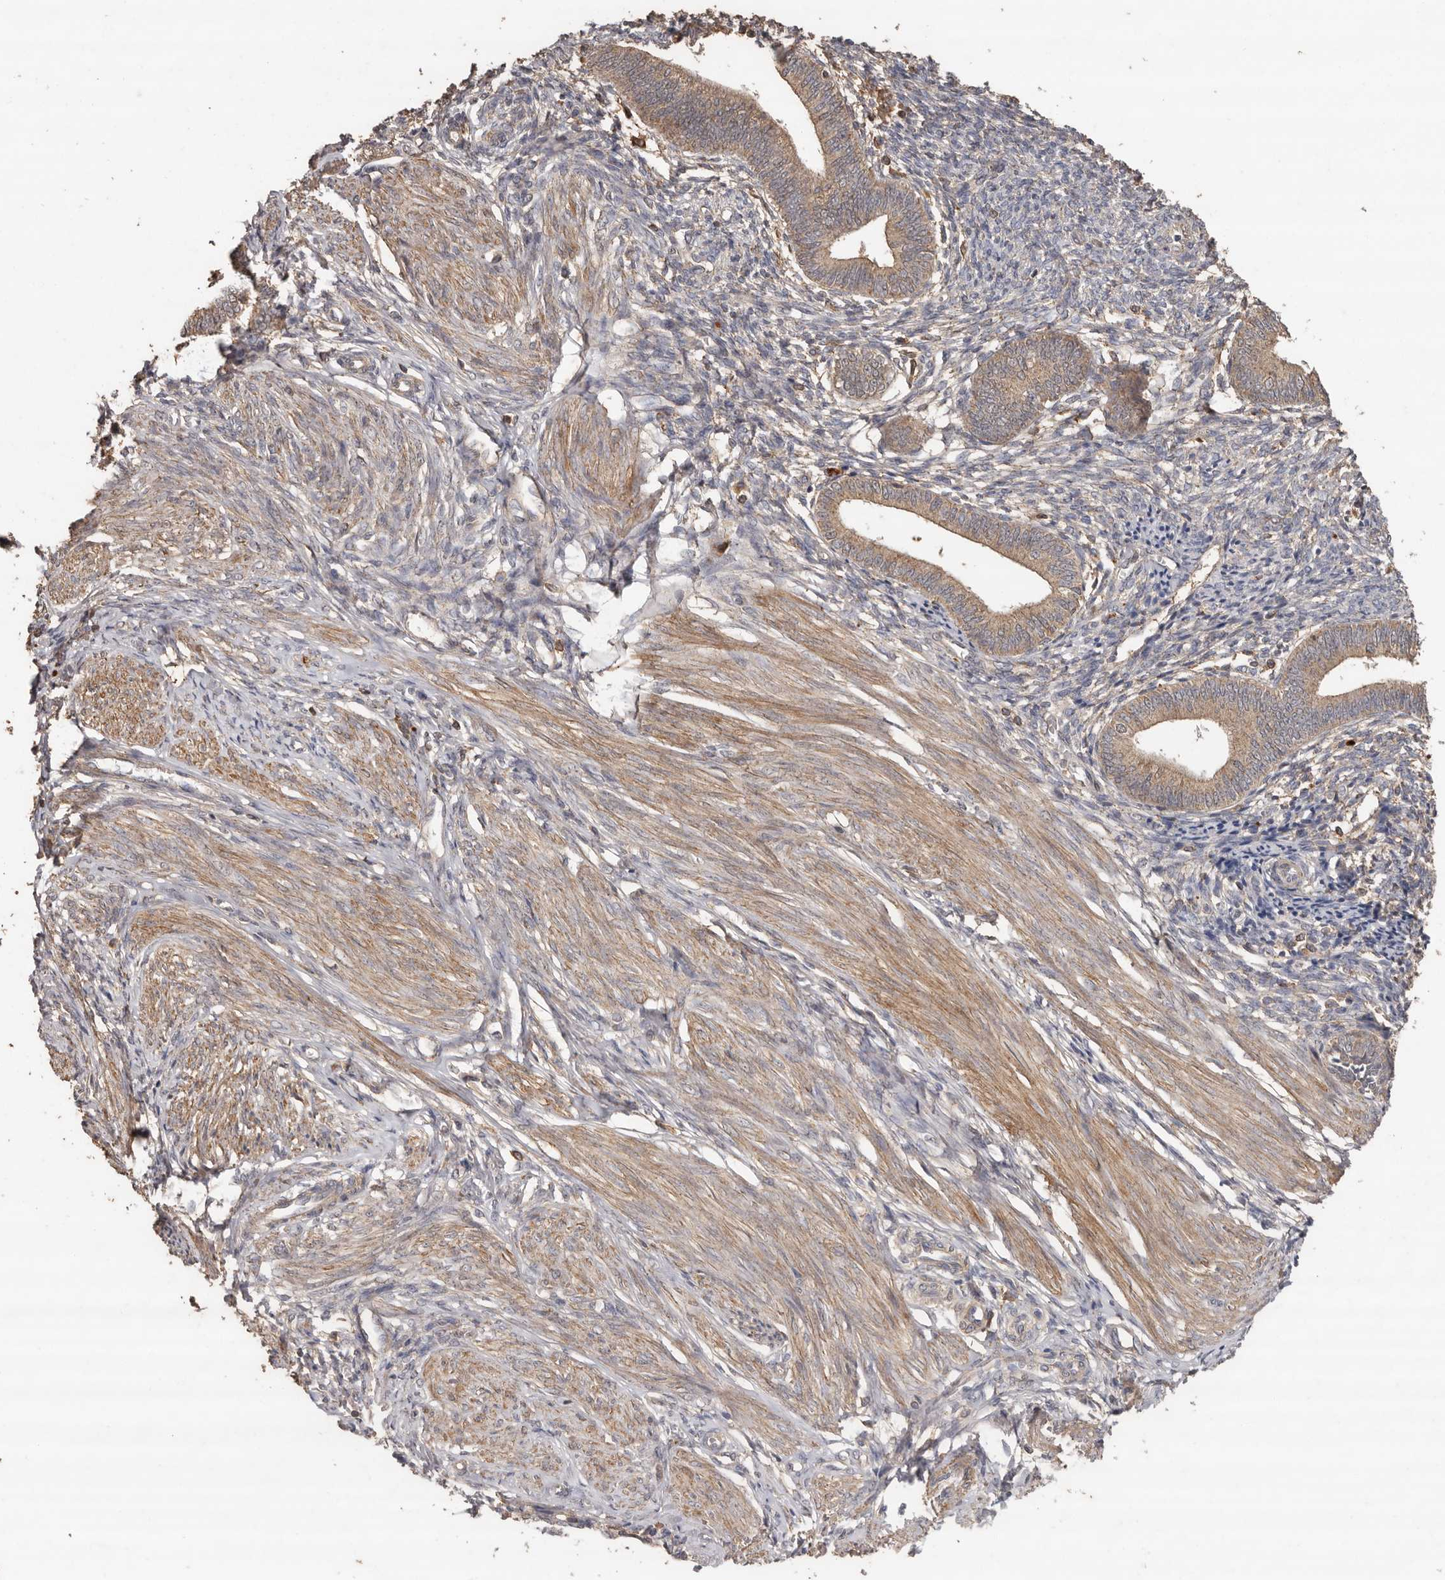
{"staining": {"intensity": "moderate", "quantity": "<25%", "location": "cytoplasmic/membranous"}, "tissue": "endometrium", "cell_type": "Cells in endometrial stroma", "image_type": "normal", "snomed": [{"axis": "morphology", "description": "Normal tissue, NOS"}, {"axis": "topography", "description": "Endometrium"}], "caption": "A histopathology image of human endometrium stained for a protein displays moderate cytoplasmic/membranous brown staining in cells in endometrial stroma. (DAB (3,3'-diaminobenzidine) = brown stain, brightfield microscopy at high magnification).", "gene": "RWDD1", "patient": {"sex": "female", "age": 46}}